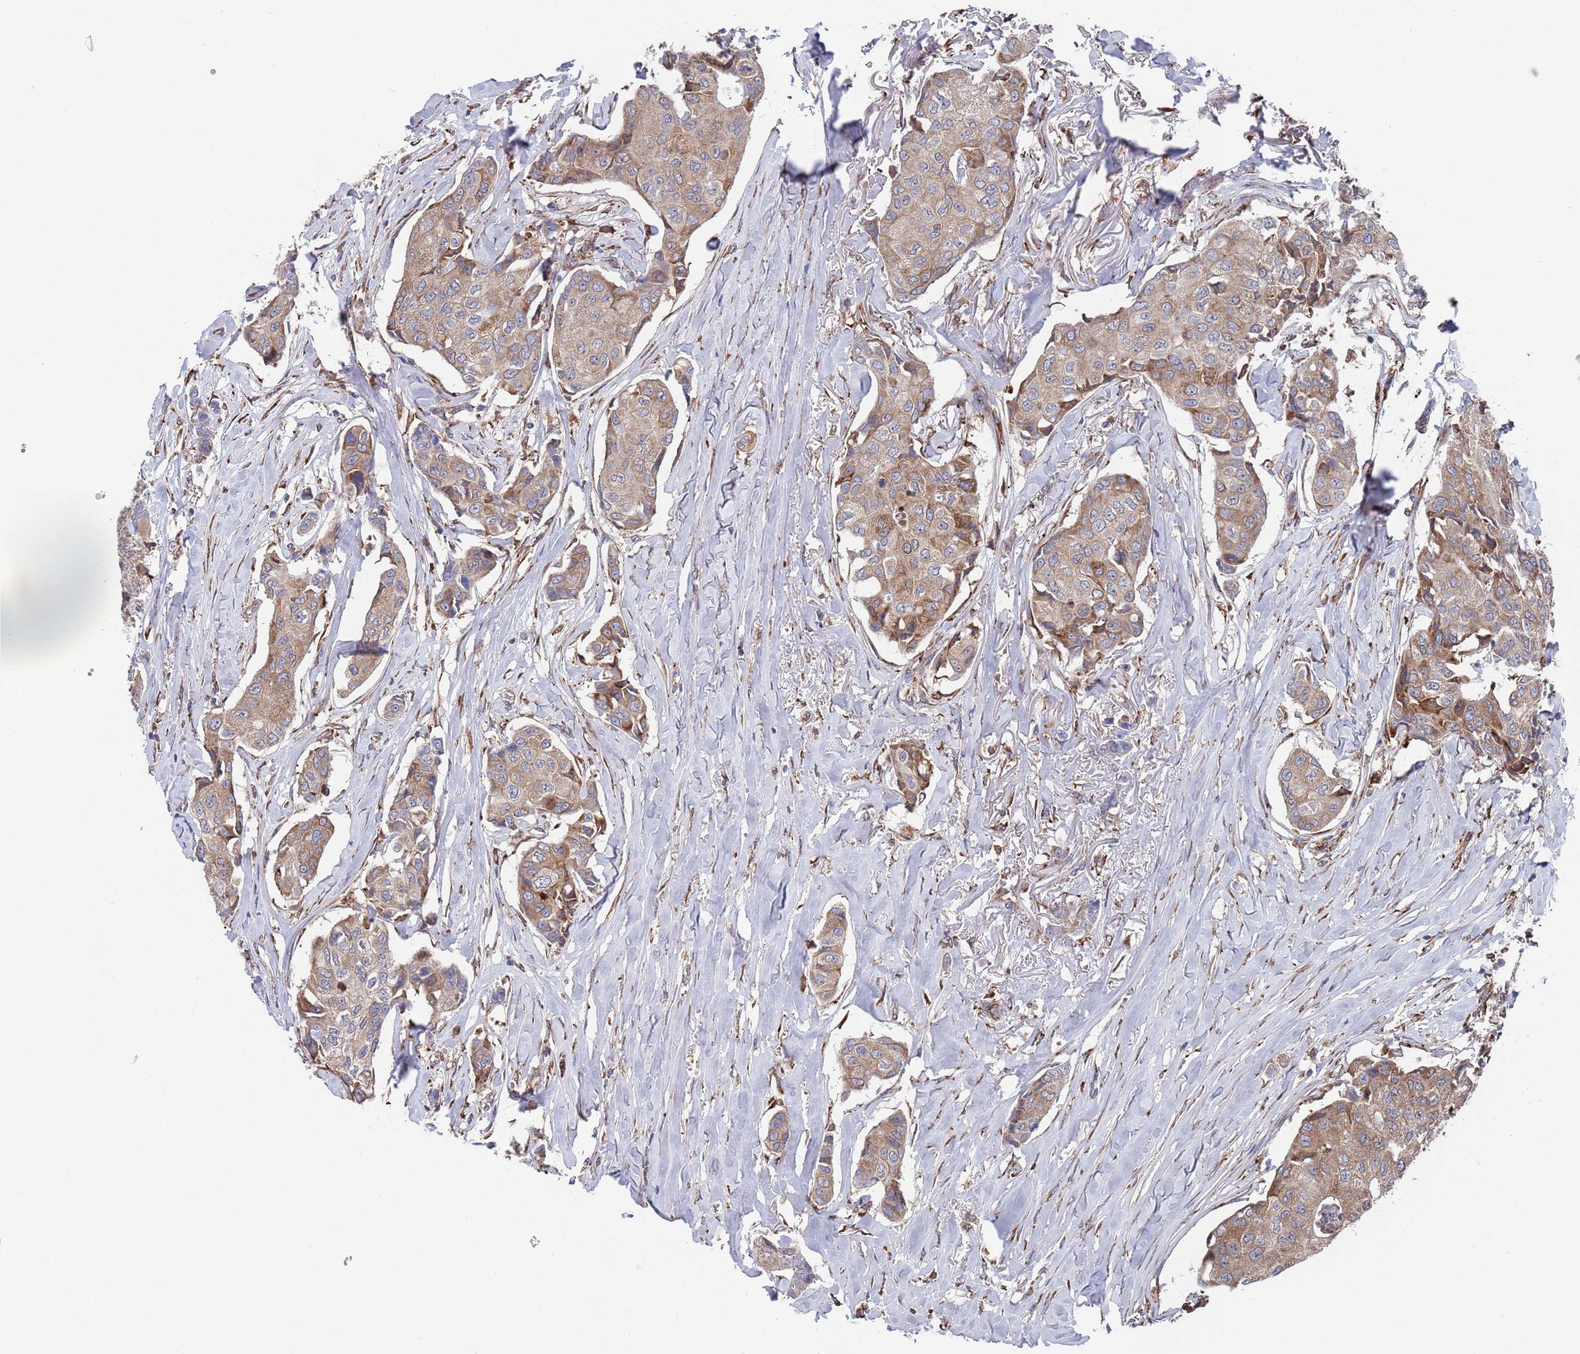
{"staining": {"intensity": "moderate", "quantity": "25%-75%", "location": "cytoplasmic/membranous"}, "tissue": "breast cancer", "cell_type": "Tumor cells", "image_type": "cancer", "snomed": [{"axis": "morphology", "description": "Duct carcinoma"}, {"axis": "topography", "description": "Breast"}], "caption": "Breast cancer (invasive ductal carcinoma) stained for a protein shows moderate cytoplasmic/membranous positivity in tumor cells.", "gene": "GID8", "patient": {"sex": "female", "age": 80}}